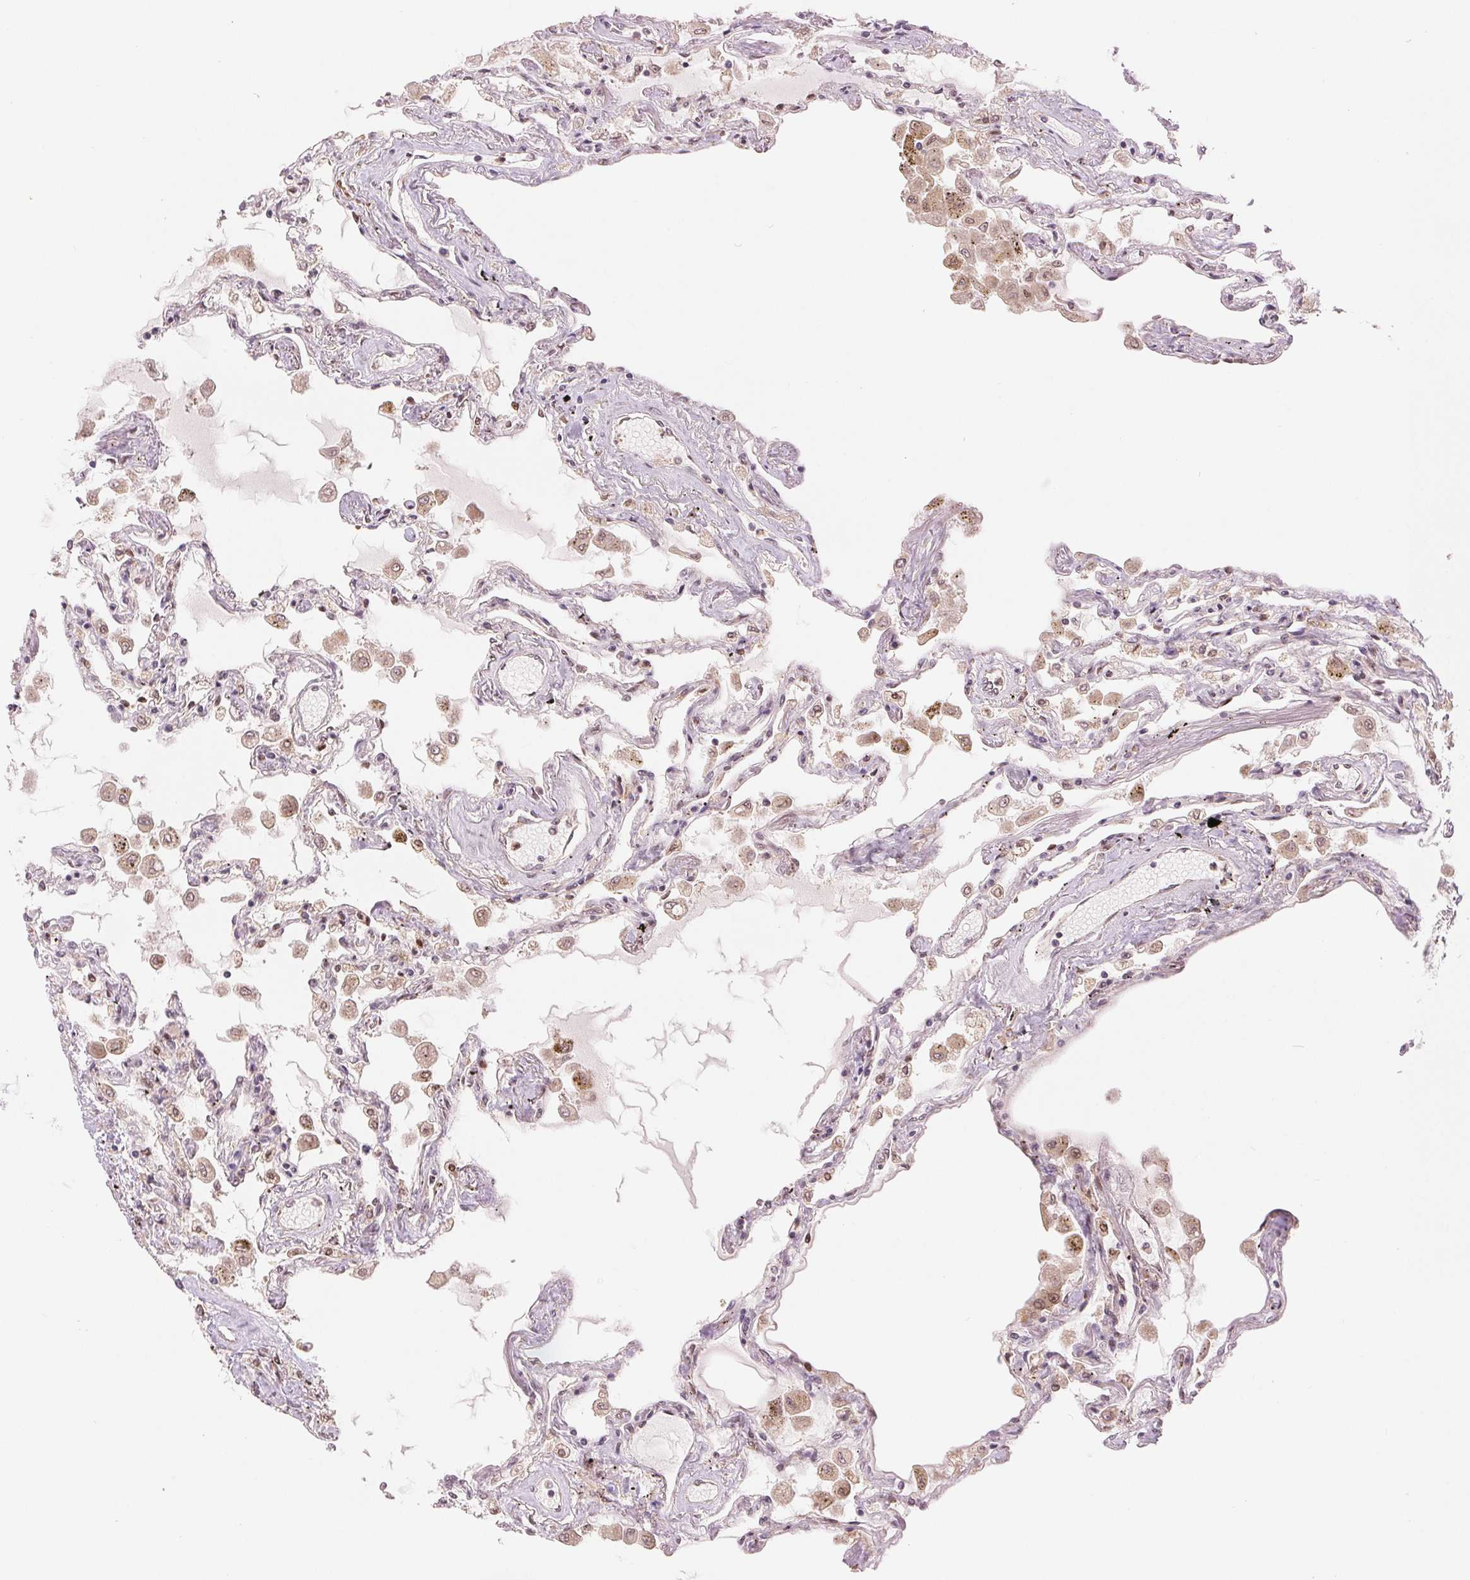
{"staining": {"intensity": "negative", "quantity": "none", "location": "none"}, "tissue": "lung", "cell_type": "Alveolar cells", "image_type": "normal", "snomed": [{"axis": "morphology", "description": "Normal tissue, NOS"}, {"axis": "morphology", "description": "Adenocarcinoma, NOS"}, {"axis": "topography", "description": "Cartilage tissue"}, {"axis": "topography", "description": "Lung"}], "caption": "Immunohistochemistry (IHC) of normal lung exhibits no positivity in alveolar cells.", "gene": "ERI3", "patient": {"sex": "female", "age": 67}}